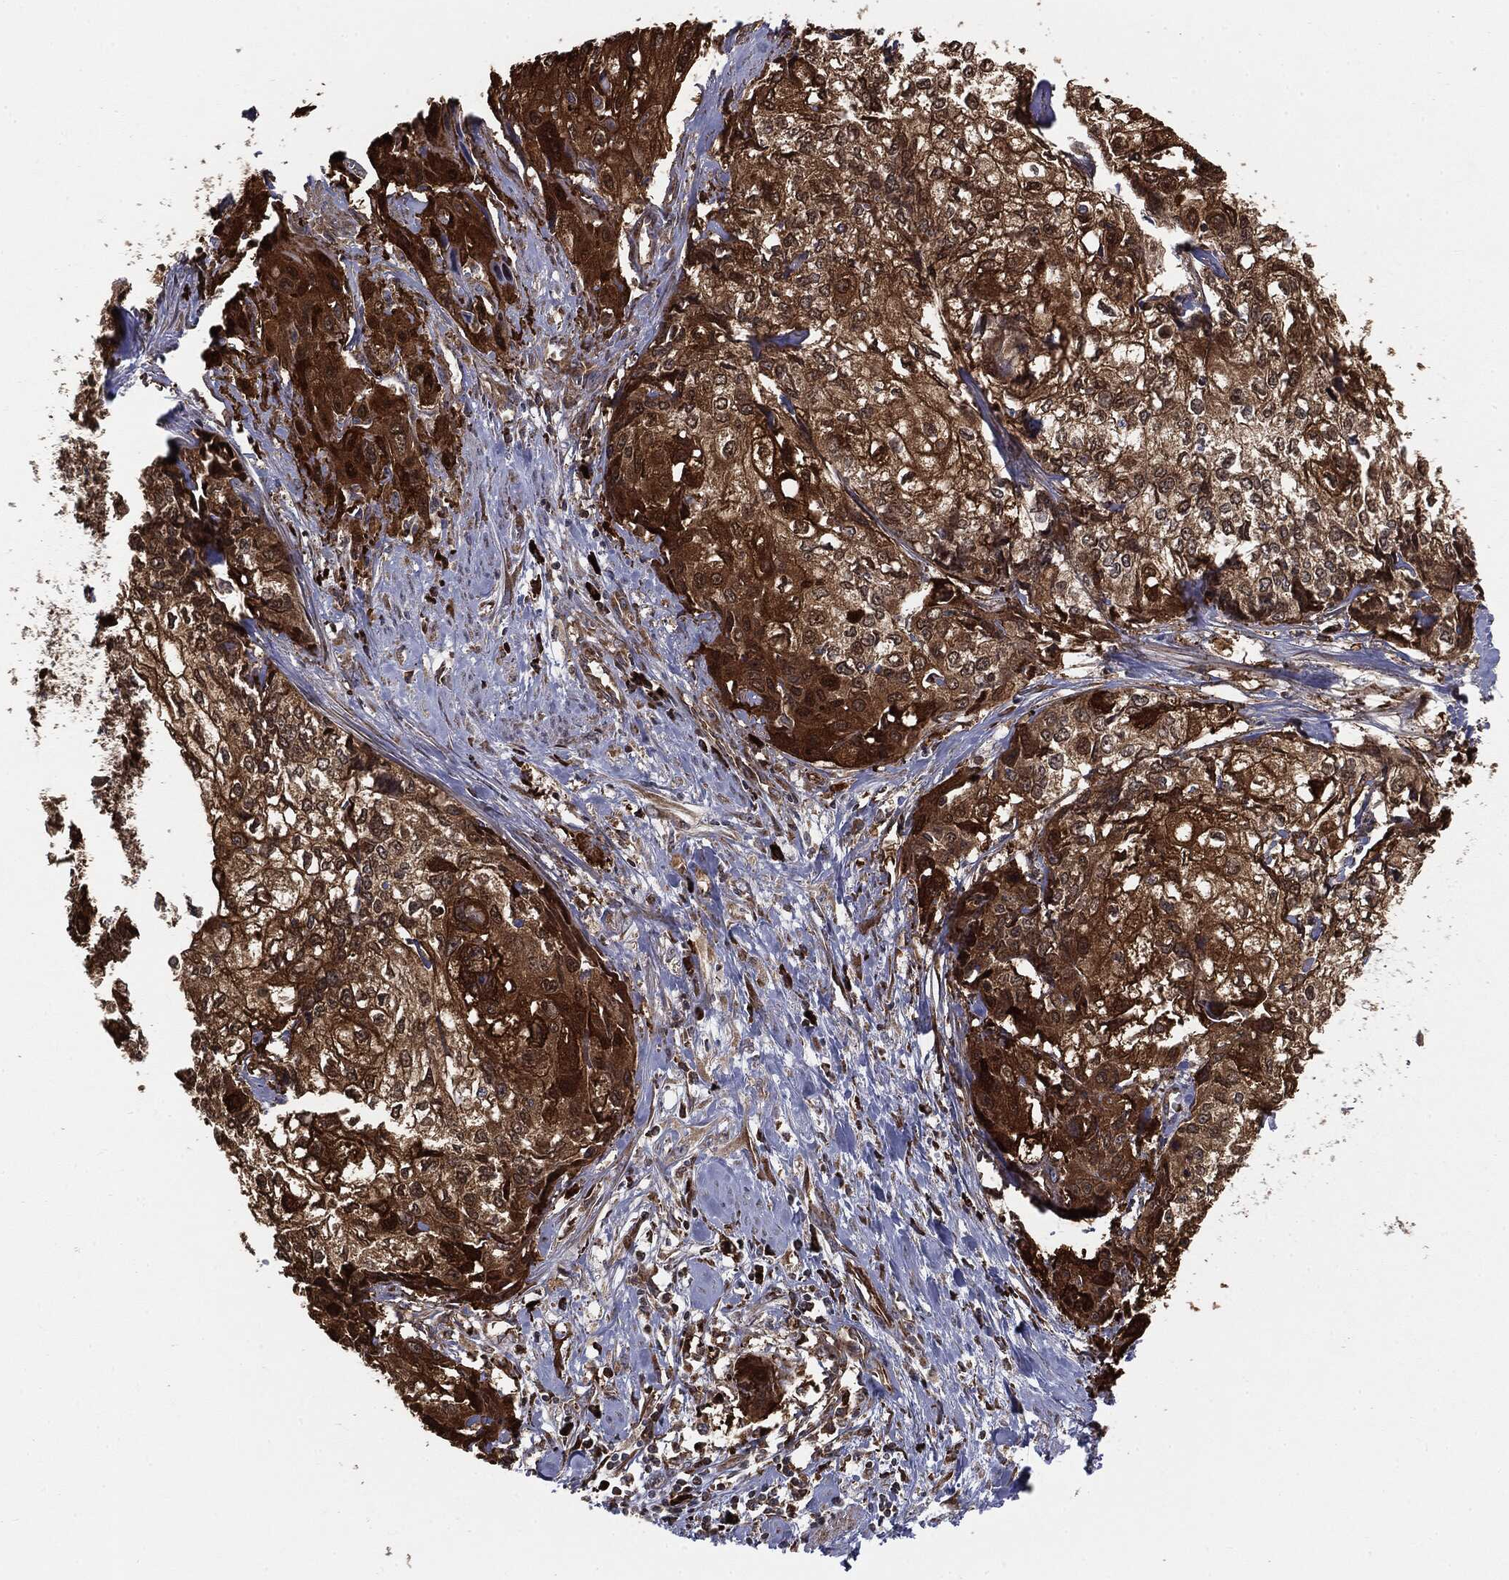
{"staining": {"intensity": "strong", "quantity": ">75%", "location": "cytoplasmic/membranous"}, "tissue": "cervical cancer", "cell_type": "Tumor cells", "image_type": "cancer", "snomed": [{"axis": "morphology", "description": "Squamous cell carcinoma, NOS"}, {"axis": "topography", "description": "Cervix"}], "caption": "A histopathology image of cervical cancer stained for a protein shows strong cytoplasmic/membranous brown staining in tumor cells.", "gene": "CYLD", "patient": {"sex": "female", "age": 58}}